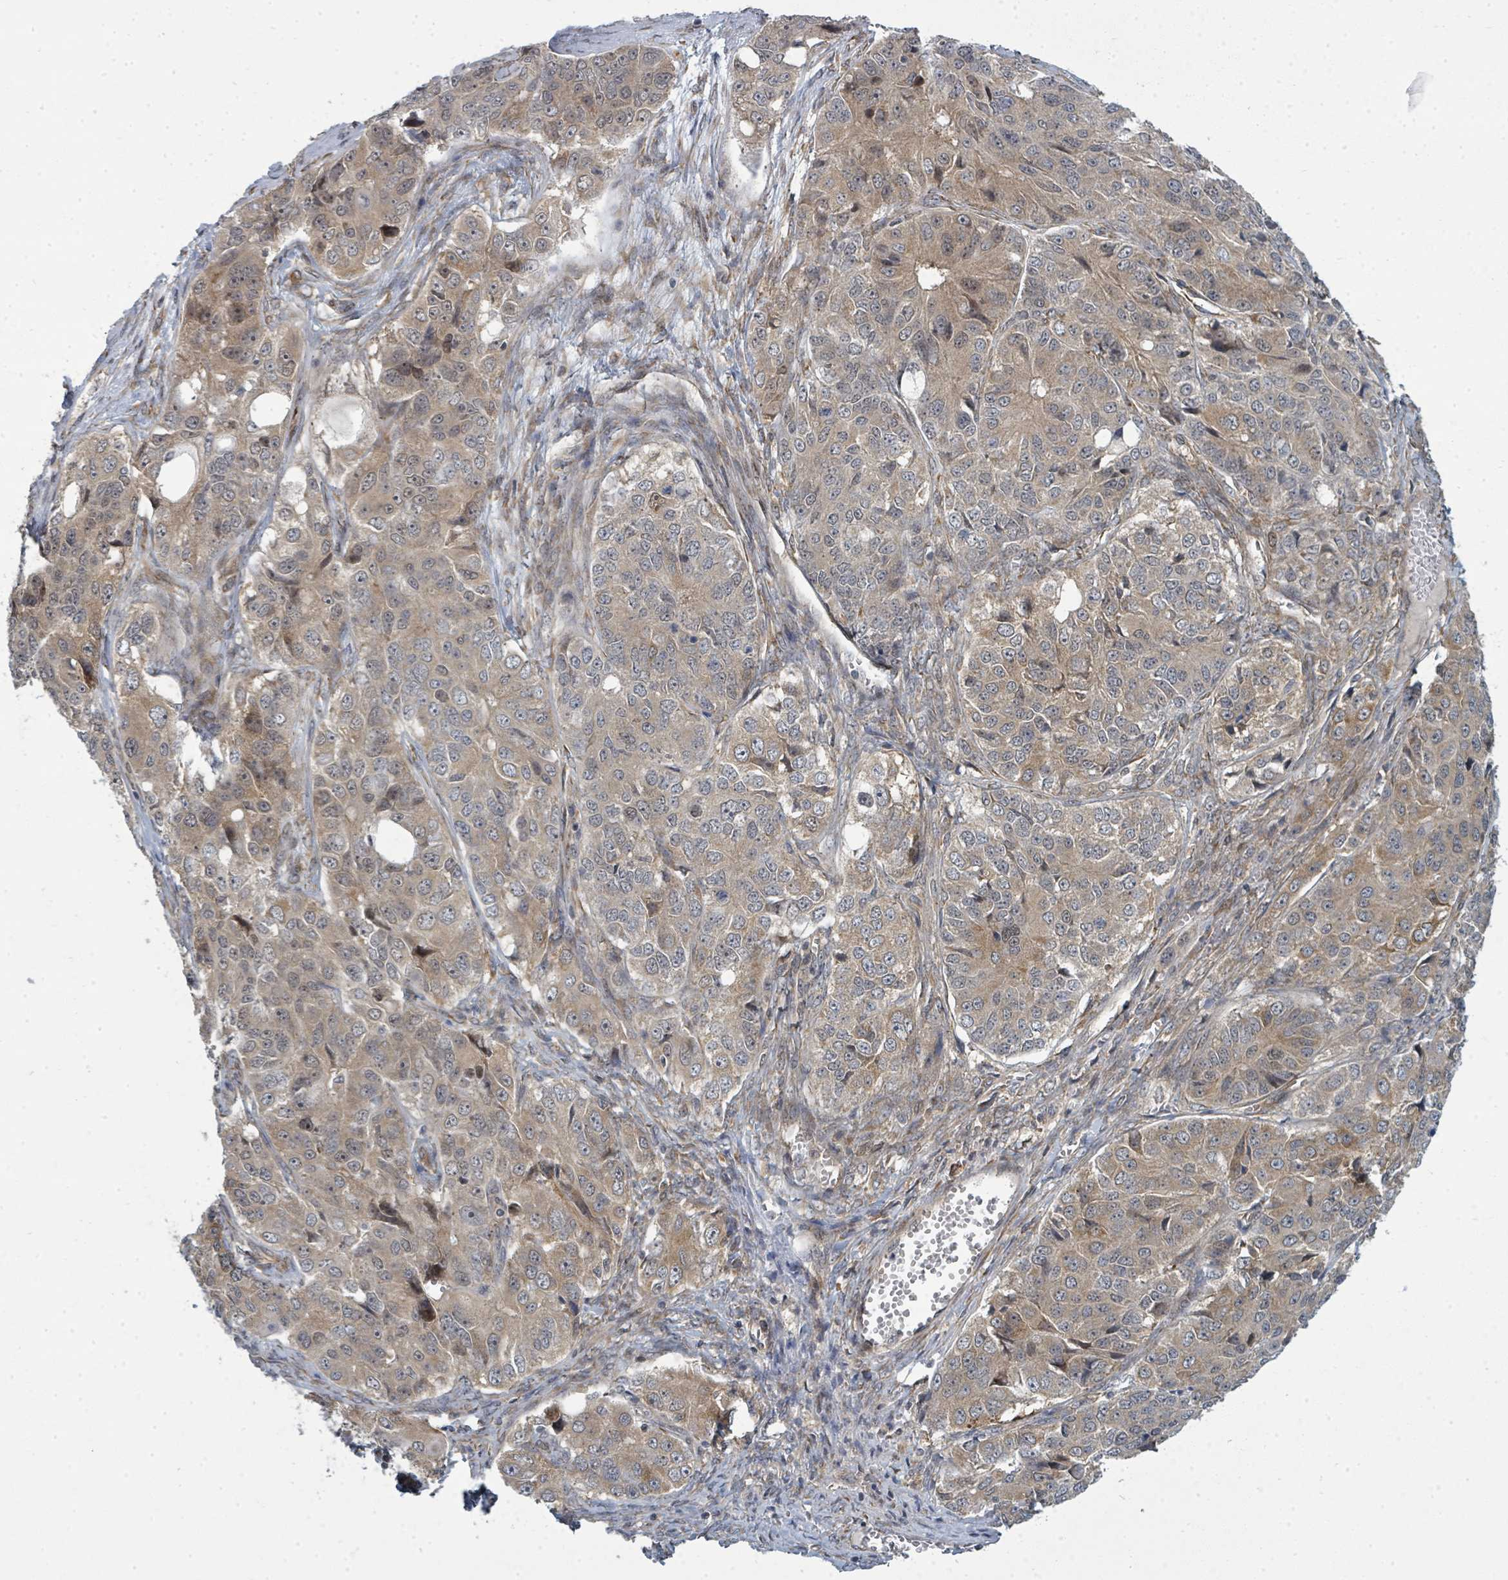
{"staining": {"intensity": "moderate", "quantity": "<25%", "location": "cytoplasmic/membranous,nuclear"}, "tissue": "ovarian cancer", "cell_type": "Tumor cells", "image_type": "cancer", "snomed": [{"axis": "morphology", "description": "Carcinoma, endometroid"}, {"axis": "topography", "description": "Ovary"}], "caption": "A micrograph of human ovarian cancer (endometroid carcinoma) stained for a protein shows moderate cytoplasmic/membranous and nuclear brown staining in tumor cells. (brown staining indicates protein expression, while blue staining denotes nuclei).", "gene": "PSMG2", "patient": {"sex": "female", "age": 51}}